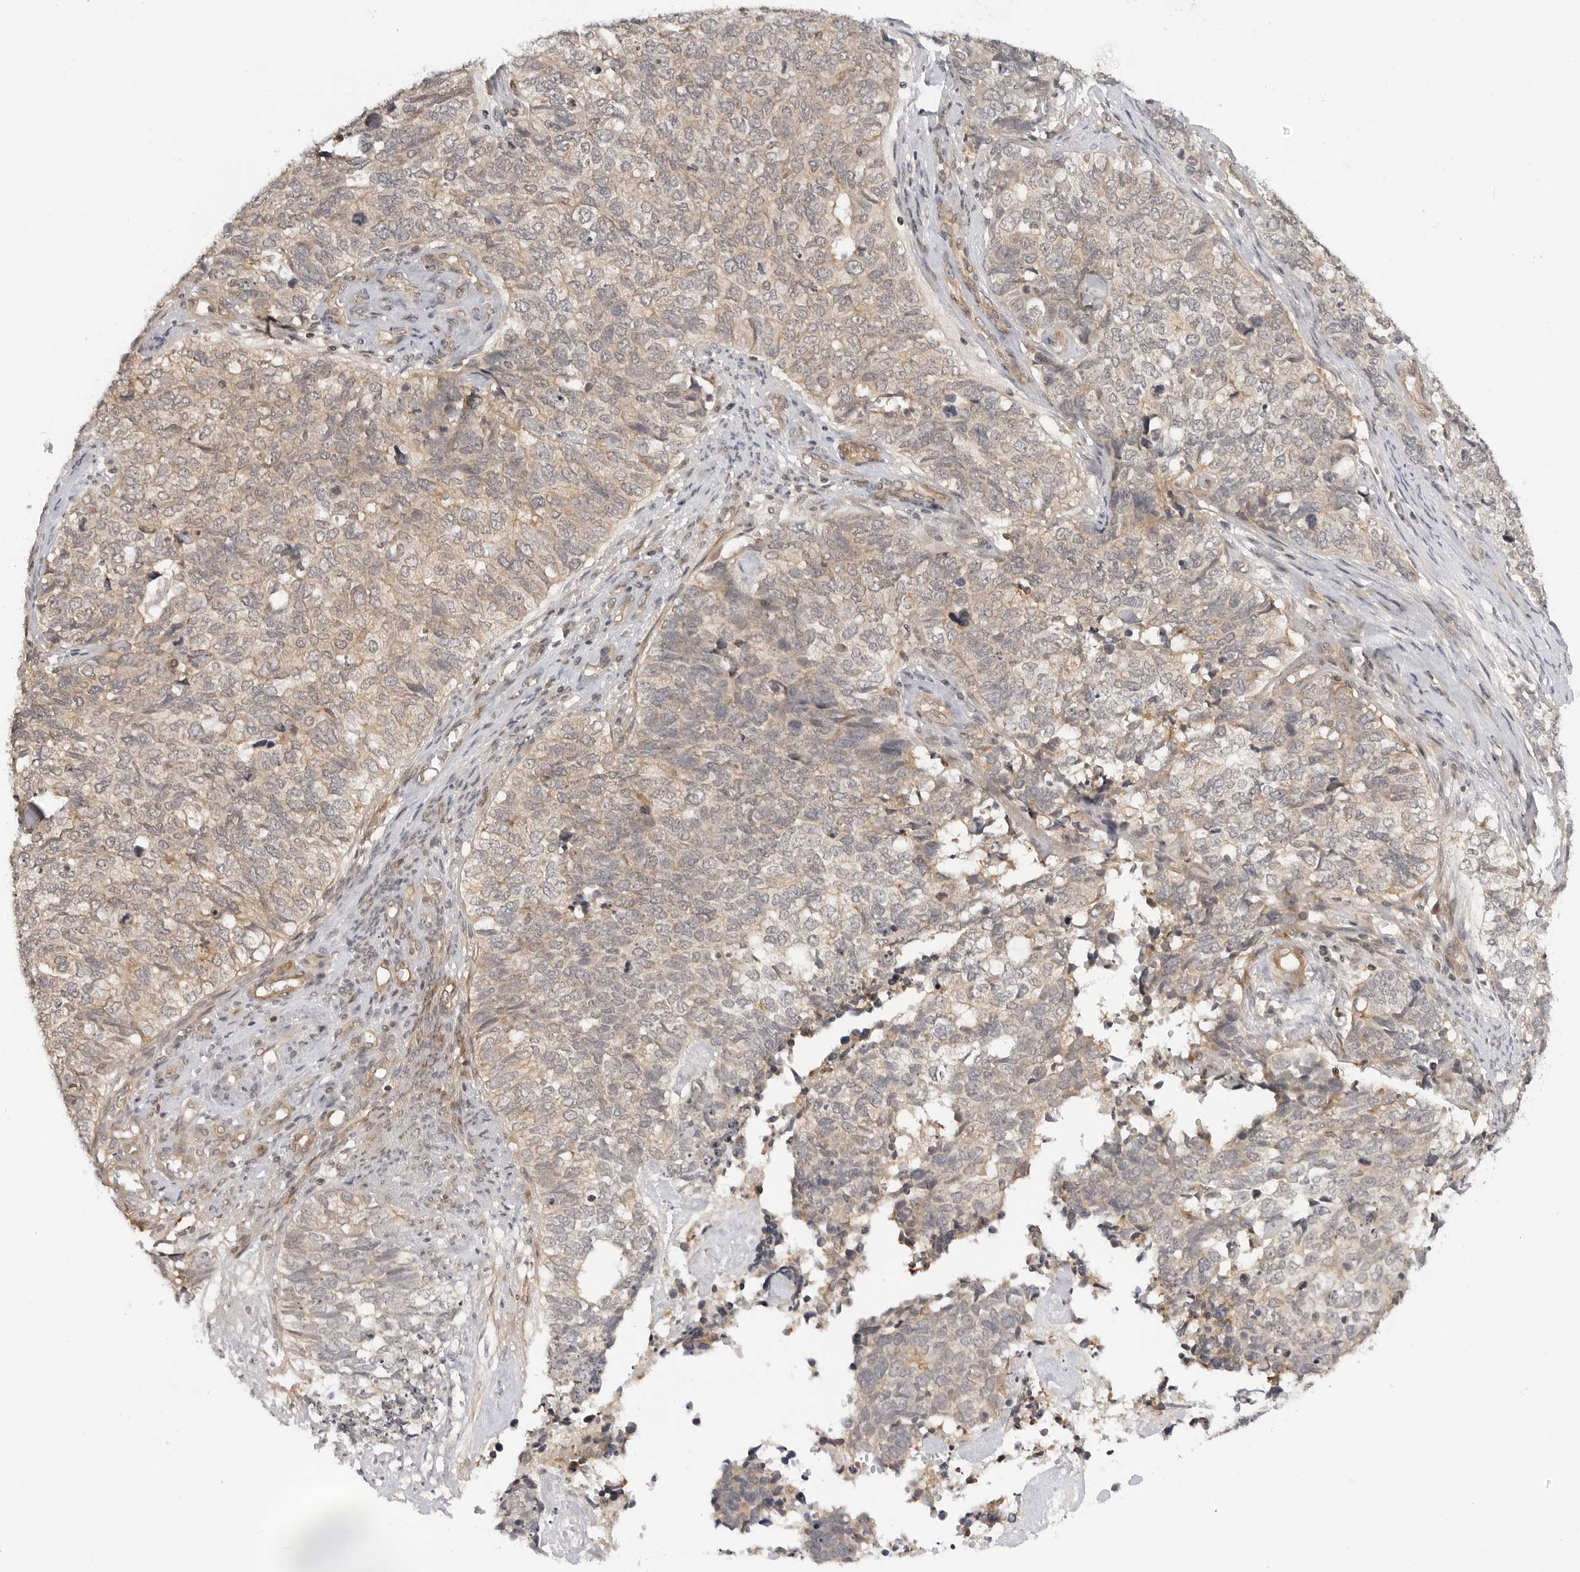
{"staining": {"intensity": "weak", "quantity": "25%-75%", "location": "cytoplasmic/membranous"}, "tissue": "cervical cancer", "cell_type": "Tumor cells", "image_type": "cancer", "snomed": [{"axis": "morphology", "description": "Squamous cell carcinoma, NOS"}, {"axis": "topography", "description": "Cervix"}], "caption": "IHC (DAB (3,3'-diaminobenzidine)) staining of cervical squamous cell carcinoma shows weak cytoplasmic/membranous protein positivity in about 25%-75% of tumor cells.", "gene": "MAP2K5", "patient": {"sex": "female", "age": 63}}